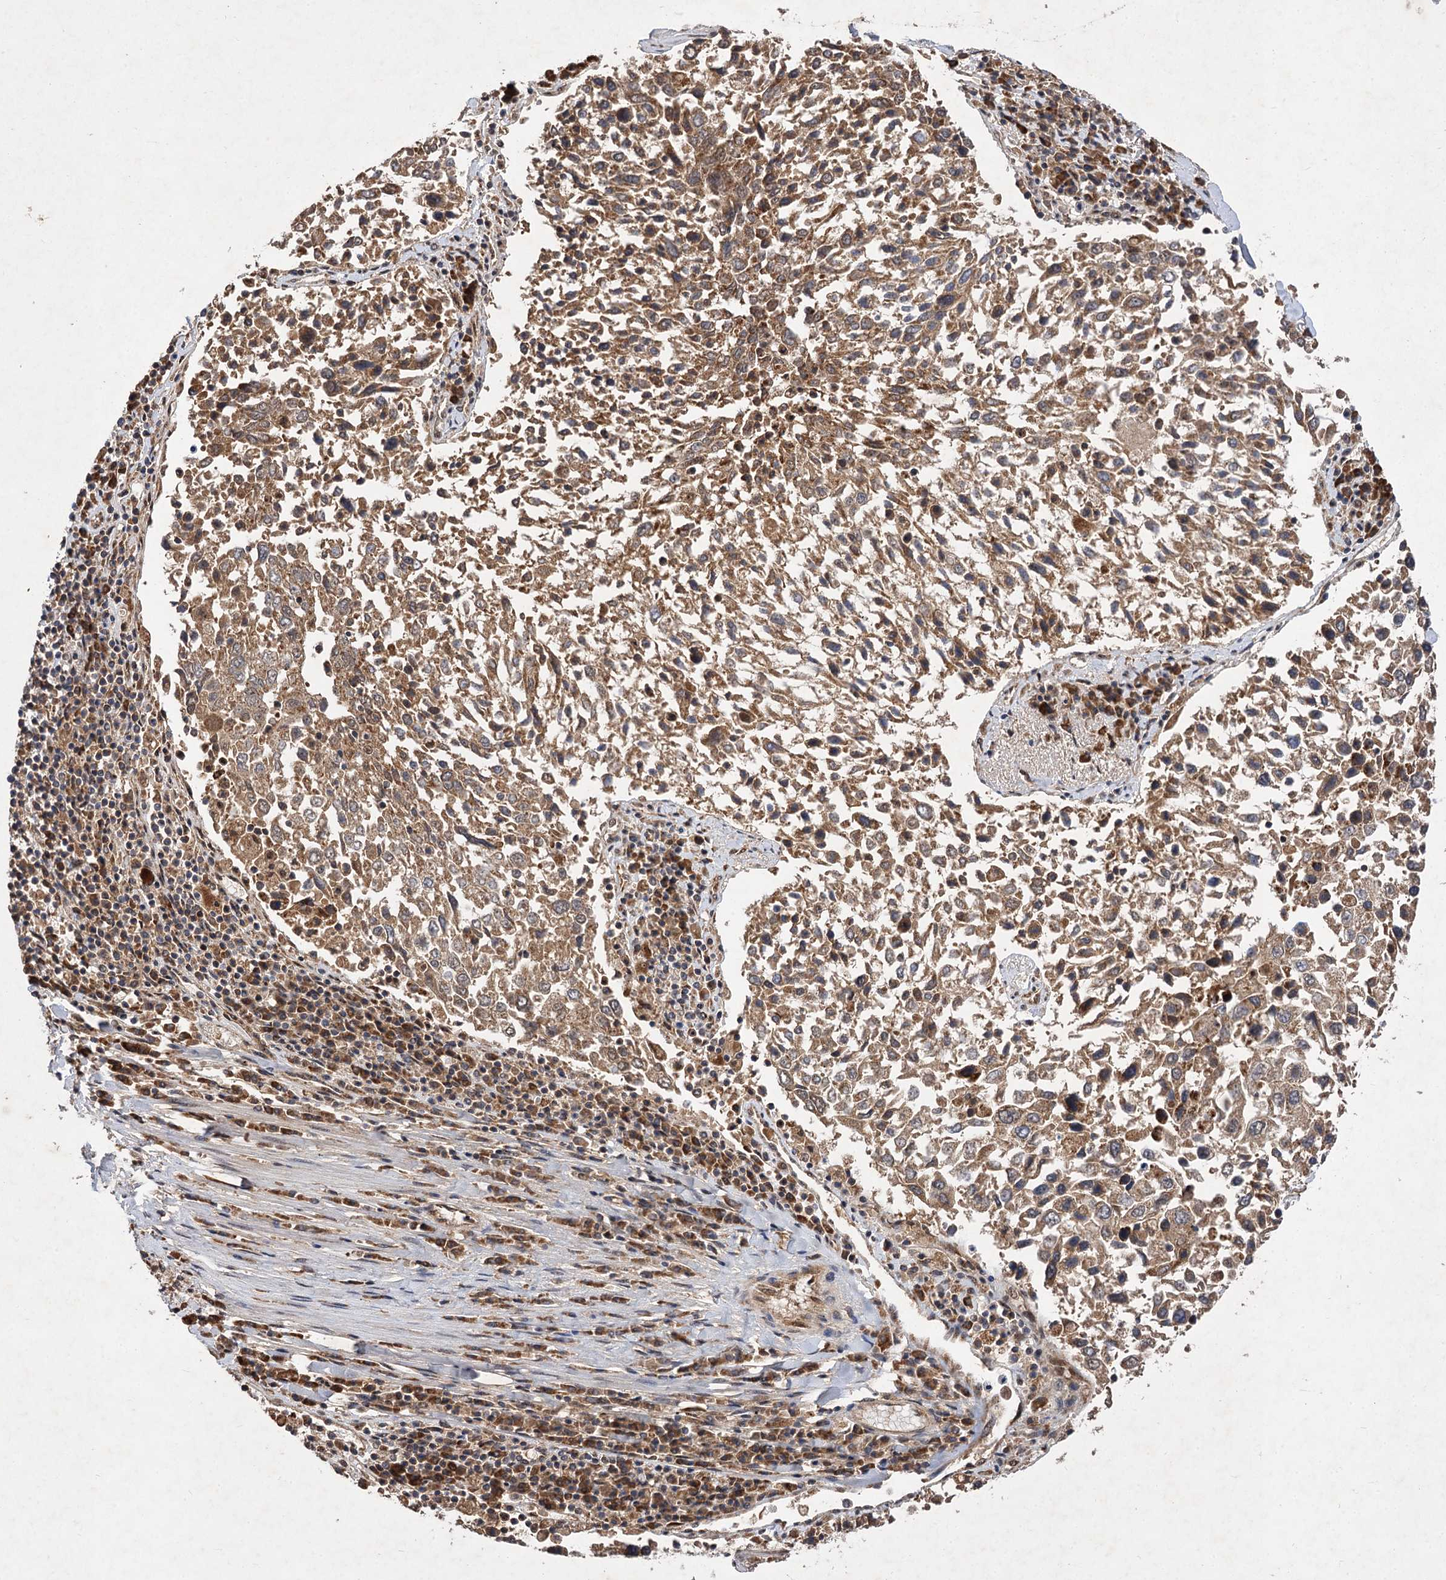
{"staining": {"intensity": "moderate", "quantity": ">75%", "location": "cytoplasmic/membranous"}, "tissue": "lung cancer", "cell_type": "Tumor cells", "image_type": "cancer", "snomed": [{"axis": "morphology", "description": "Squamous cell carcinoma, NOS"}, {"axis": "topography", "description": "Lung"}], "caption": "Approximately >75% of tumor cells in lung cancer (squamous cell carcinoma) show moderate cytoplasmic/membranous protein expression as visualized by brown immunohistochemical staining.", "gene": "FBXW8", "patient": {"sex": "male", "age": 65}}